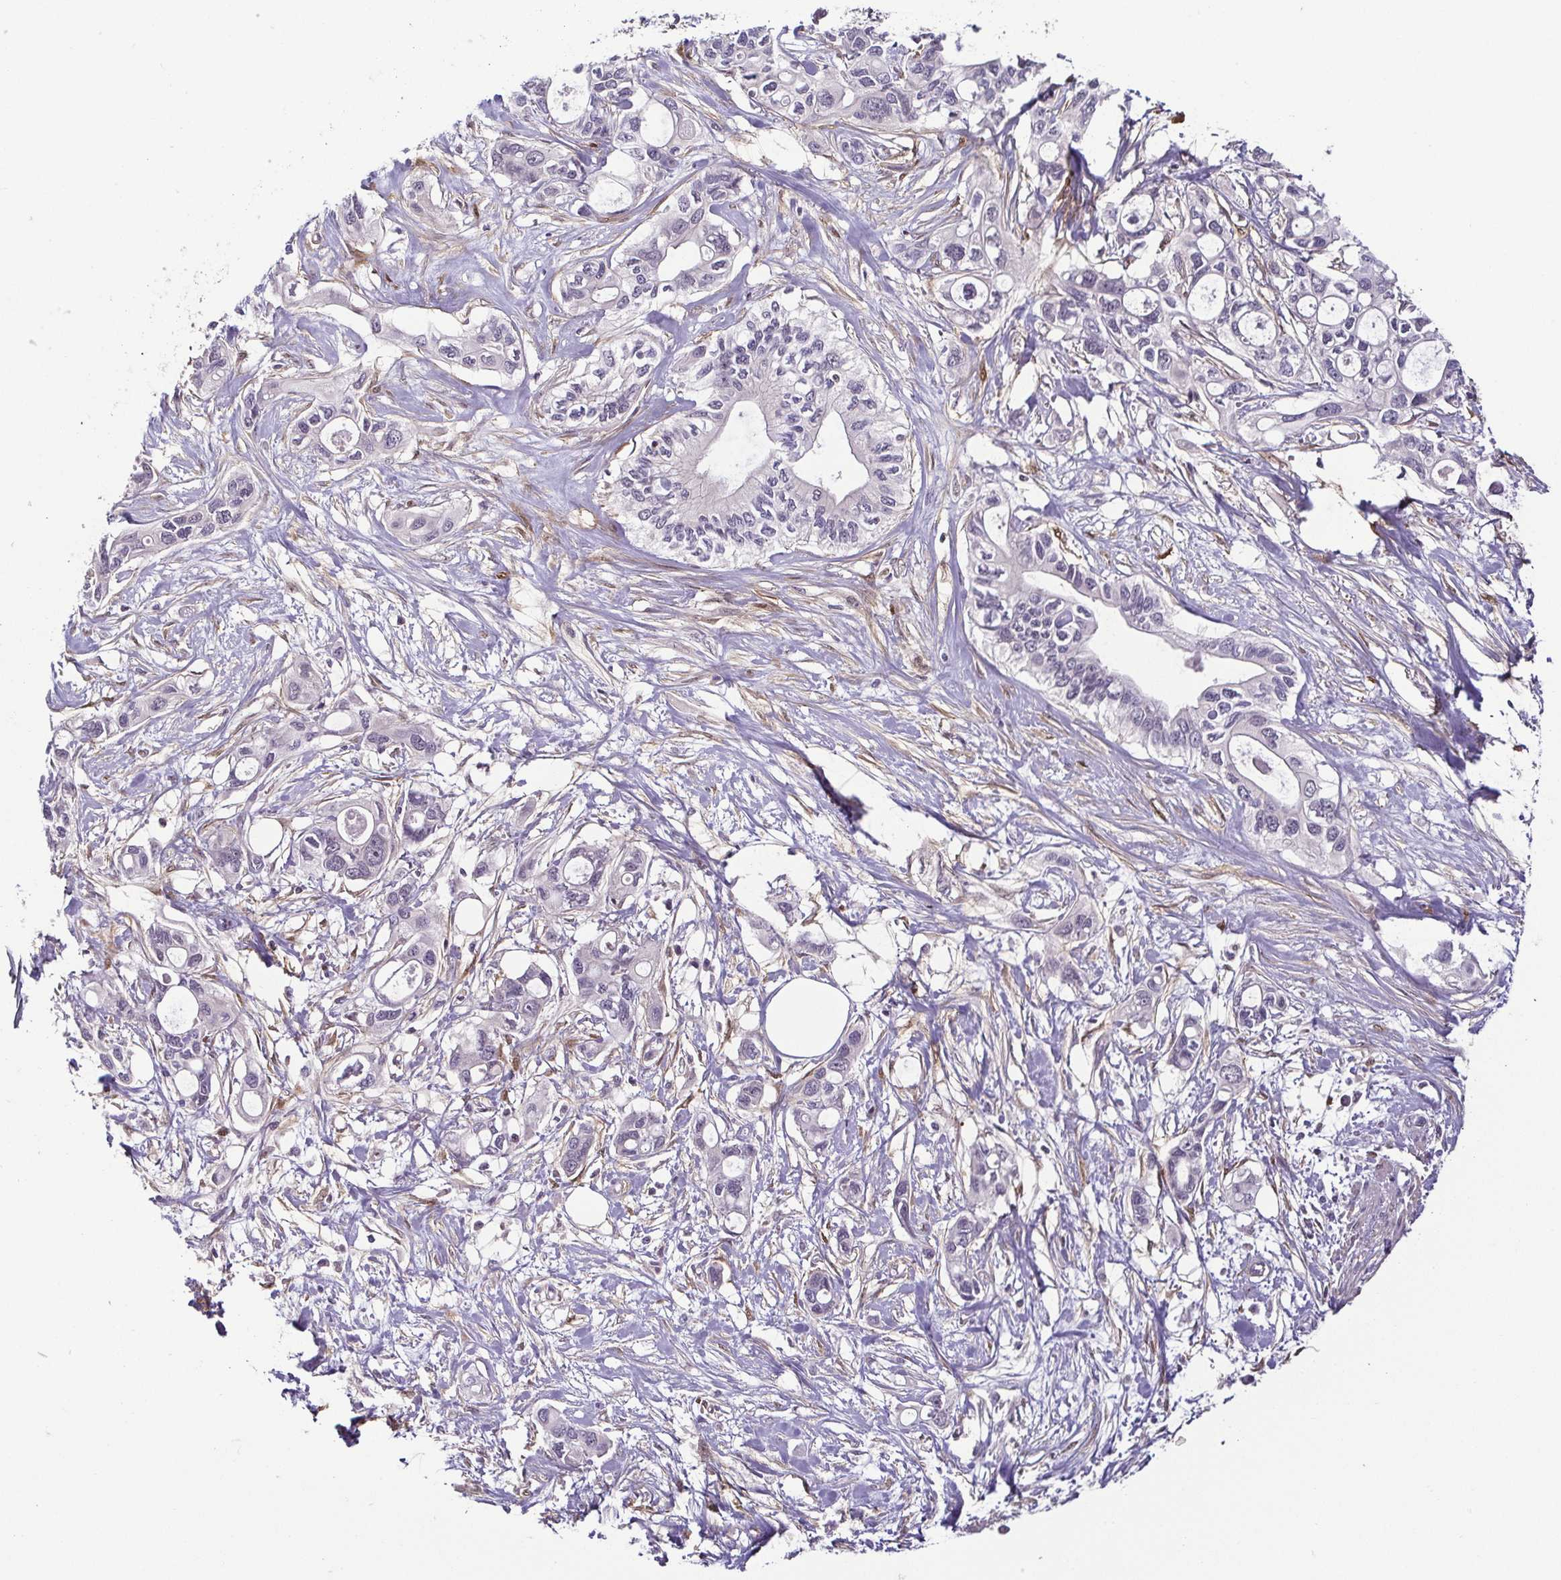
{"staining": {"intensity": "negative", "quantity": "none", "location": "none"}, "tissue": "pancreatic cancer", "cell_type": "Tumor cells", "image_type": "cancer", "snomed": [{"axis": "morphology", "description": "Adenocarcinoma, NOS"}, {"axis": "topography", "description": "Pancreas"}], "caption": "High power microscopy histopathology image of an IHC micrograph of pancreatic adenocarcinoma, revealing no significant expression in tumor cells.", "gene": "HOPX", "patient": {"sex": "male", "age": 60}}